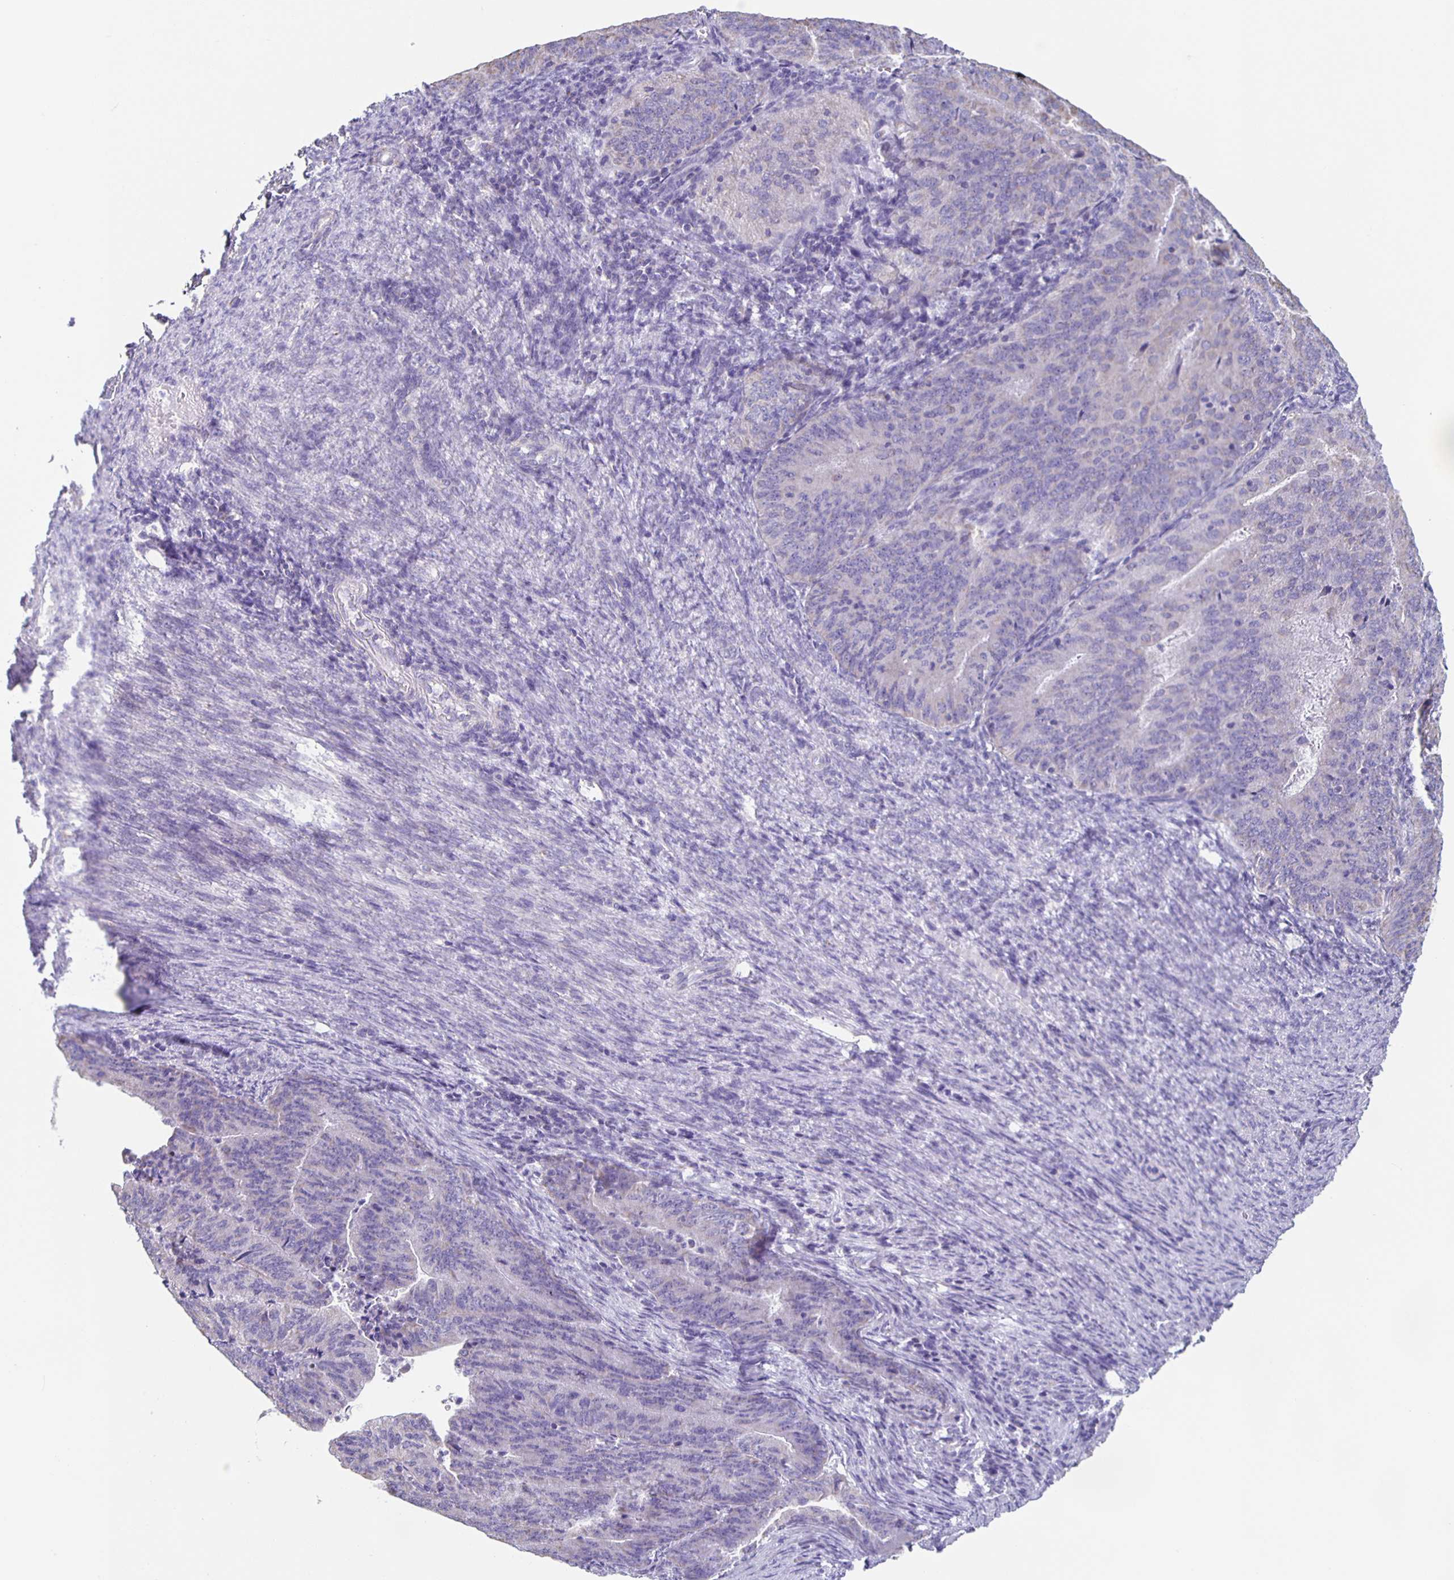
{"staining": {"intensity": "negative", "quantity": "none", "location": "none"}, "tissue": "endometrial cancer", "cell_type": "Tumor cells", "image_type": "cancer", "snomed": [{"axis": "morphology", "description": "Adenocarcinoma, NOS"}, {"axis": "topography", "description": "Endometrium"}], "caption": "Adenocarcinoma (endometrial) was stained to show a protein in brown. There is no significant staining in tumor cells.", "gene": "TPPP", "patient": {"sex": "female", "age": 57}}